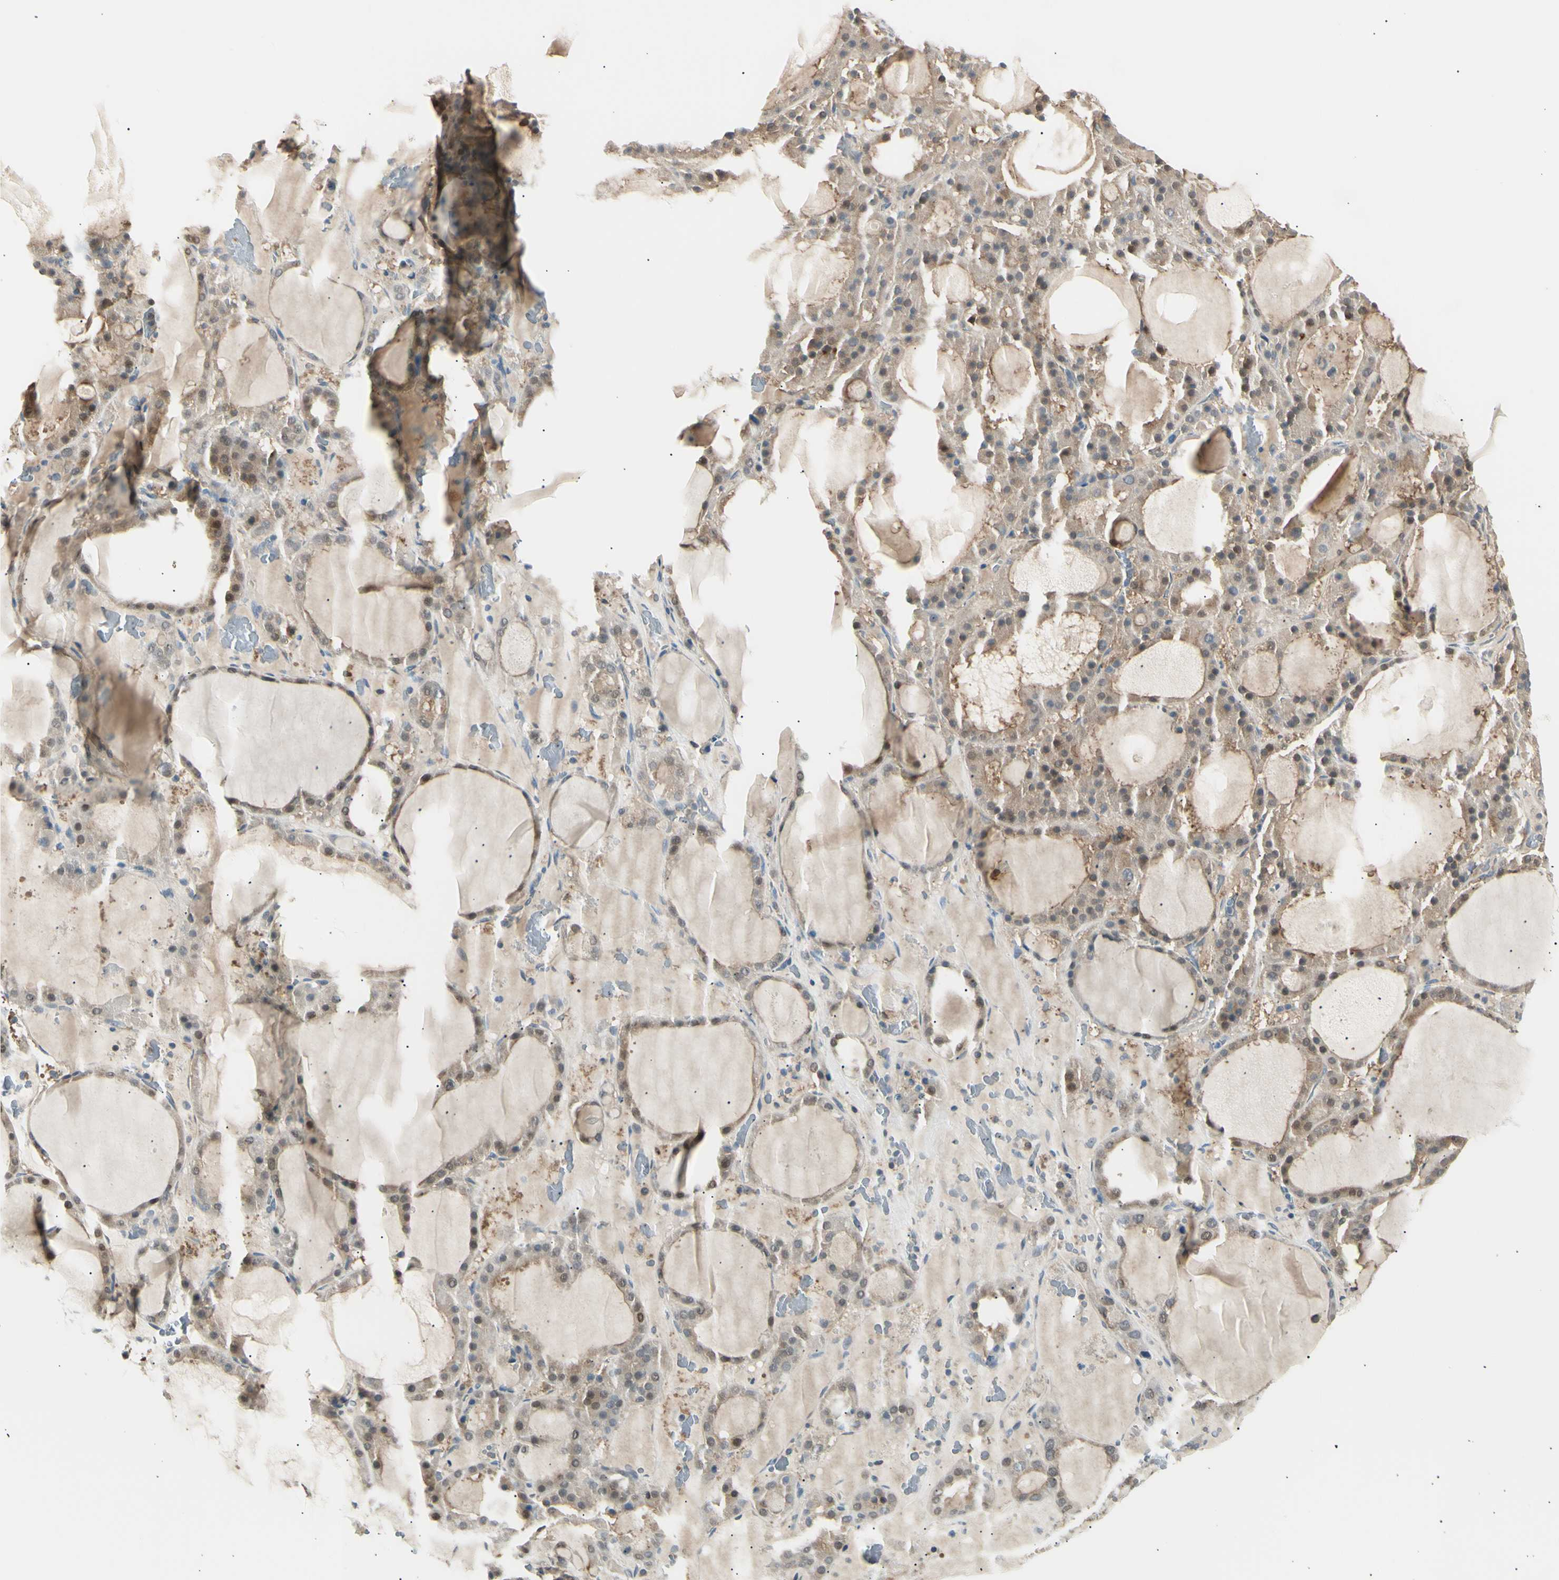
{"staining": {"intensity": "moderate", "quantity": "25%-75%", "location": "cytoplasmic/membranous,nuclear"}, "tissue": "thyroid gland", "cell_type": "Glandular cells", "image_type": "normal", "snomed": [{"axis": "morphology", "description": "Normal tissue, NOS"}, {"axis": "morphology", "description": "Carcinoma, NOS"}, {"axis": "topography", "description": "Thyroid gland"}], "caption": "IHC photomicrograph of normal human thyroid gland stained for a protein (brown), which displays medium levels of moderate cytoplasmic/membranous,nuclear expression in approximately 25%-75% of glandular cells.", "gene": "LHPP", "patient": {"sex": "female", "age": 86}}